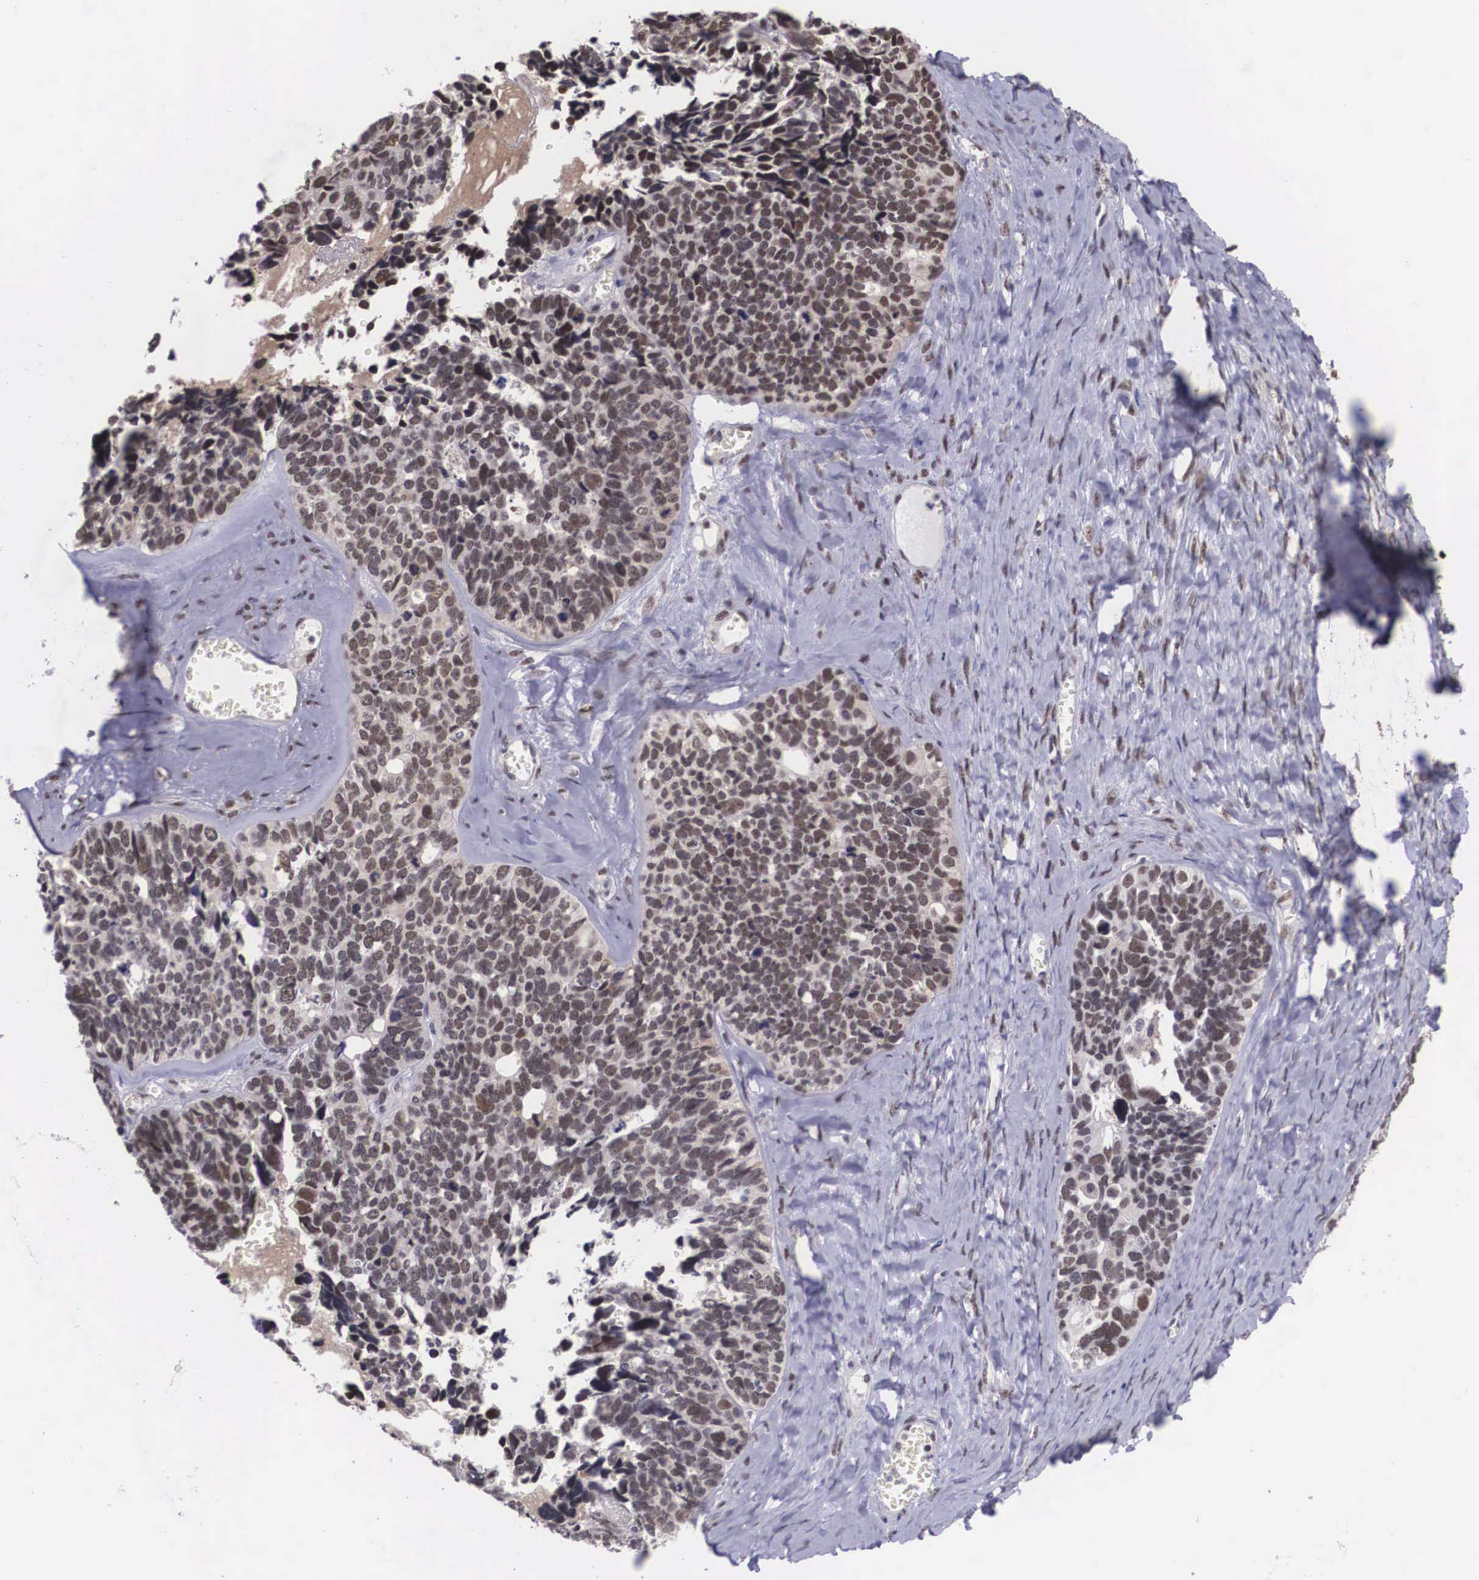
{"staining": {"intensity": "weak", "quantity": ">75%", "location": "nuclear"}, "tissue": "ovarian cancer", "cell_type": "Tumor cells", "image_type": "cancer", "snomed": [{"axis": "morphology", "description": "Cystadenocarcinoma, serous, NOS"}, {"axis": "topography", "description": "Ovary"}], "caption": "The immunohistochemical stain labels weak nuclear staining in tumor cells of ovarian cancer tissue.", "gene": "ZNF275", "patient": {"sex": "female", "age": 77}}